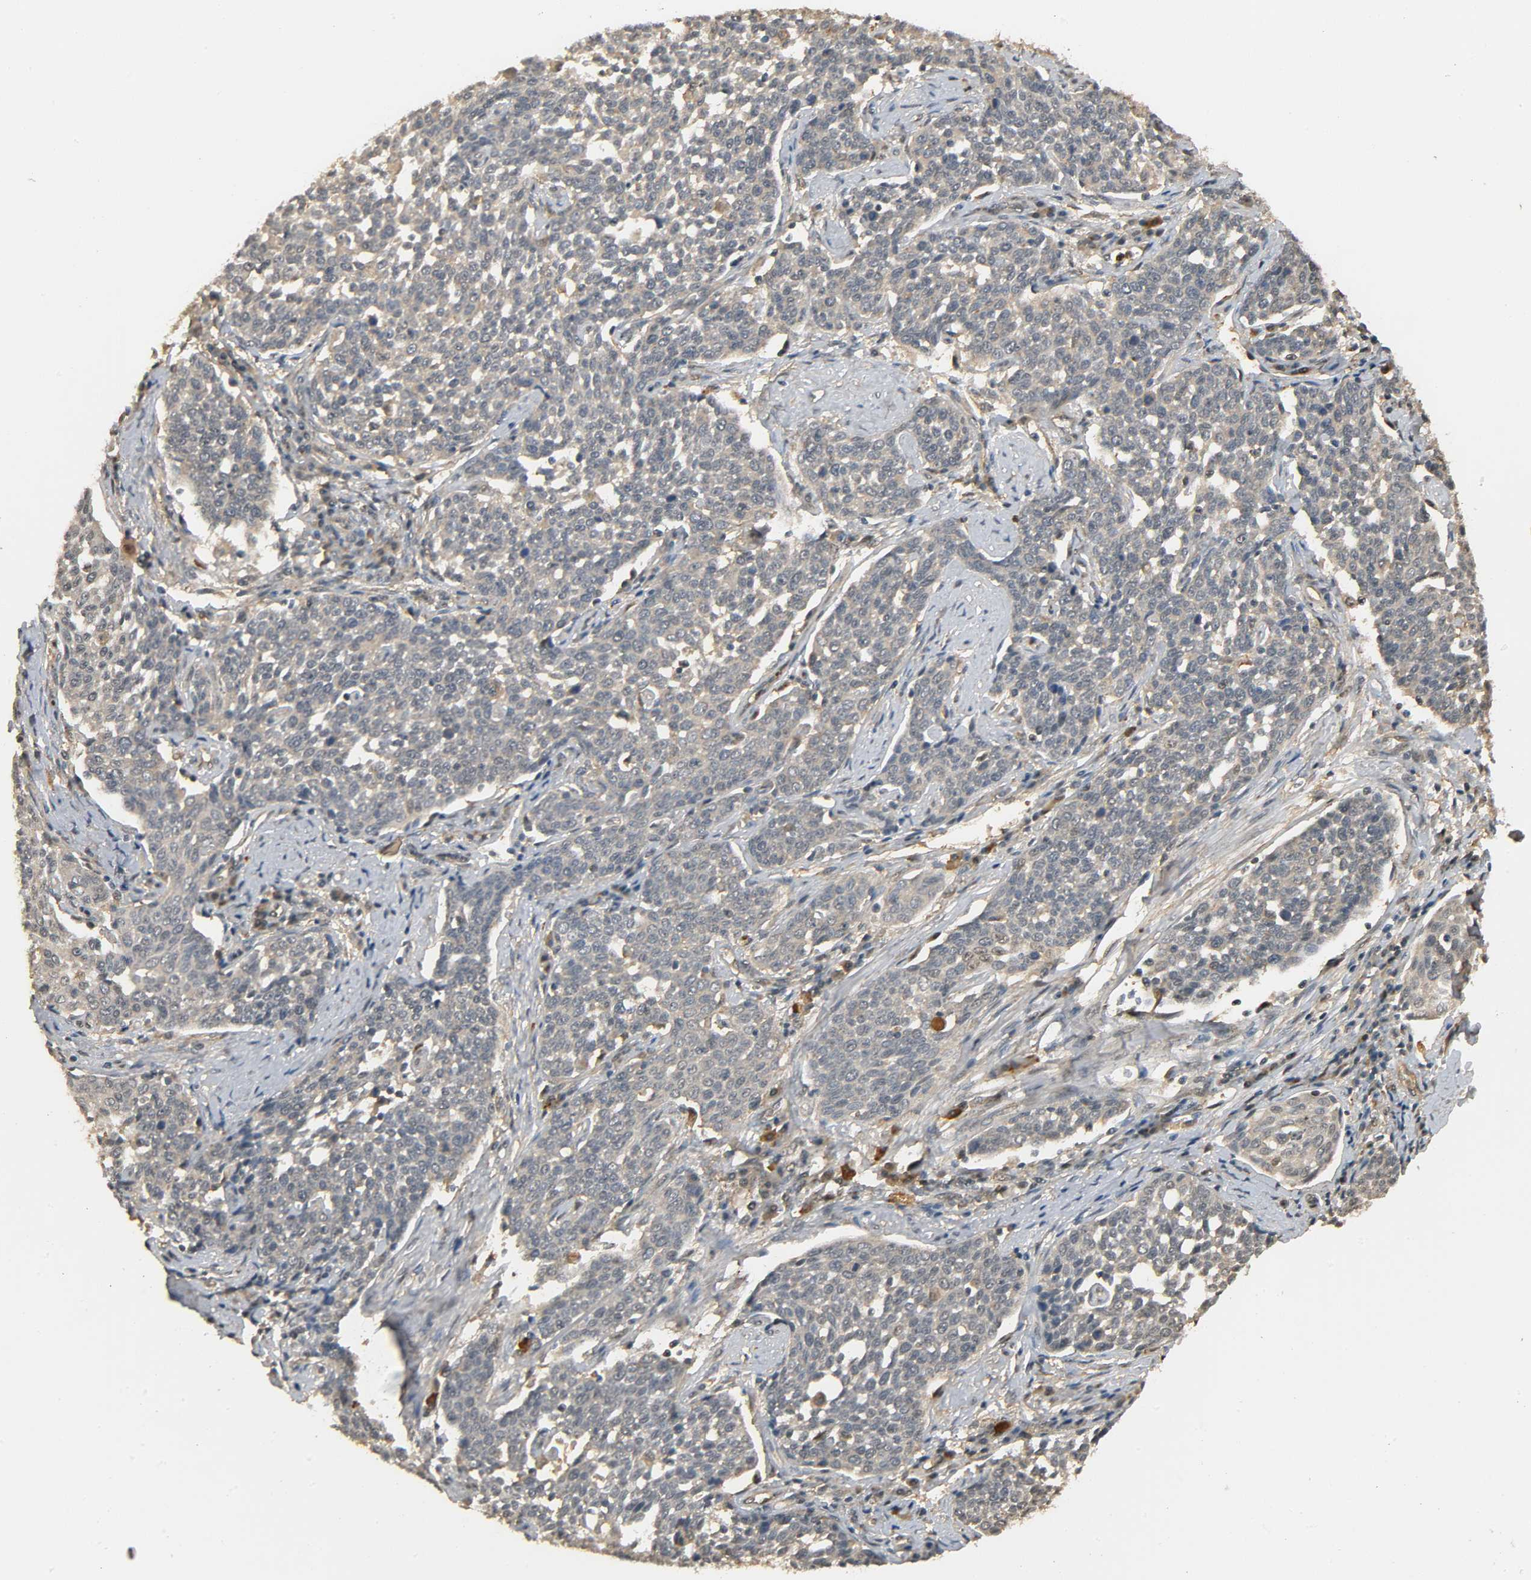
{"staining": {"intensity": "negative", "quantity": "none", "location": "none"}, "tissue": "cervical cancer", "cell_type": "Tumor cells", "image_type": "cancer", "snomed": [{"axis": "morphology", "description": "Squamous cell carcinoma, NOS"}, {"axis": "topography", "description": "Cervix"}], "caption": "Tumor cells show no significant protein expression in cervical squamous cell carcinoma.", "gene": "ZFPM2", "patient": {"sex": "female", "age": 34}}